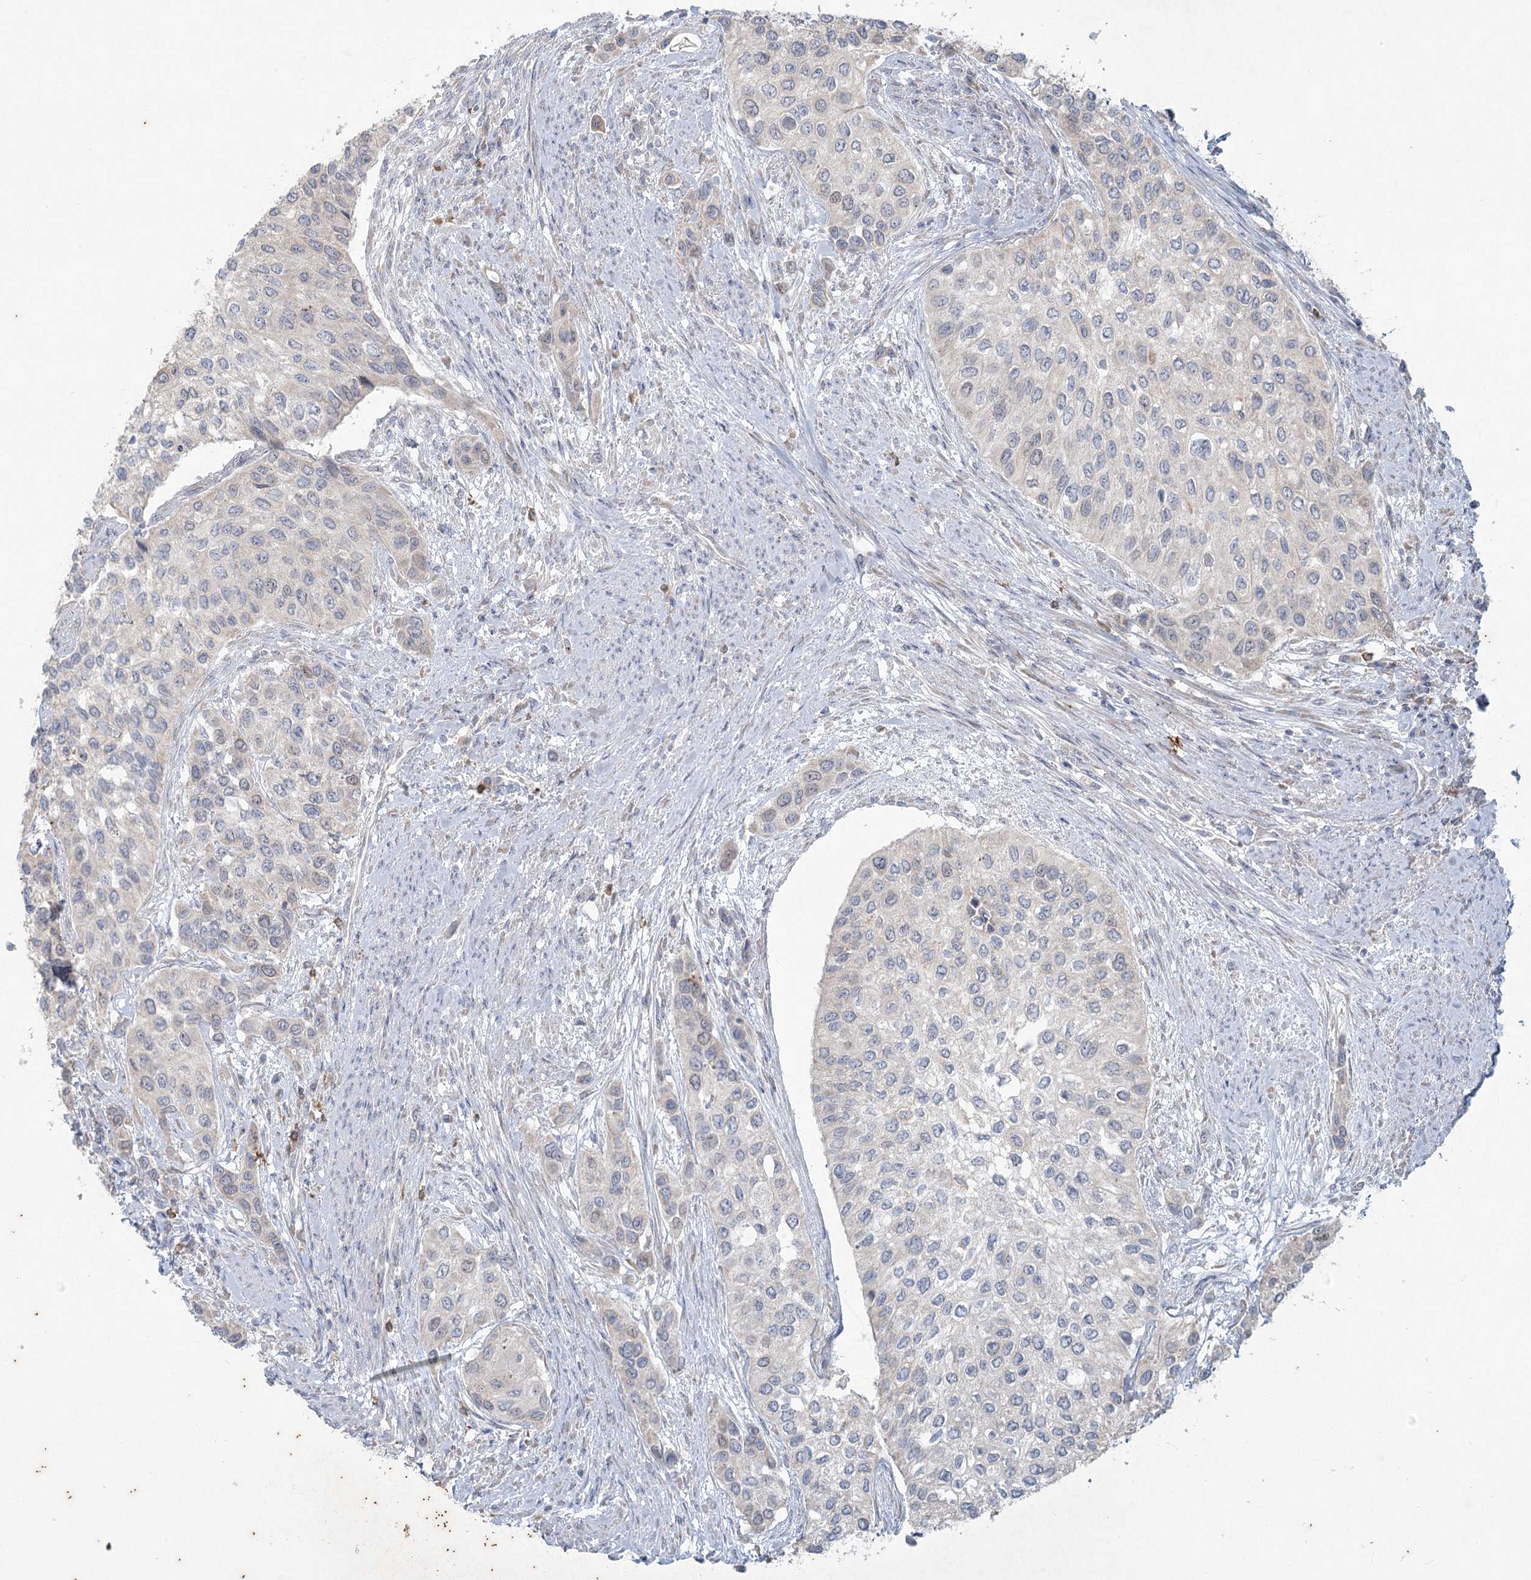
{"staining": {"intensity": "negative", "quantity": "none", "location": "none"}, "tissue": "urothelial cancer", "cell_type": "Tumor cells", "image_type": "cancer", "snomed": [{"axis": "morphology", "description": "Normal tissue, NOS"}, {"axis": "morphology", "description": "Urothelial carcinoma, High grade"}, {"axis": "topography", "description": "Vascular tissue"}, {"axis": "topography", "description": "Urinary bladder"}], "caption": "Tumor cells show no significant positivity in high-grade urothelial carcinoma. (IHC, brightfield microscopy, high magnification).", "gene": "PLA2G12A", "patient": {"sex": "female", "age": 56}}